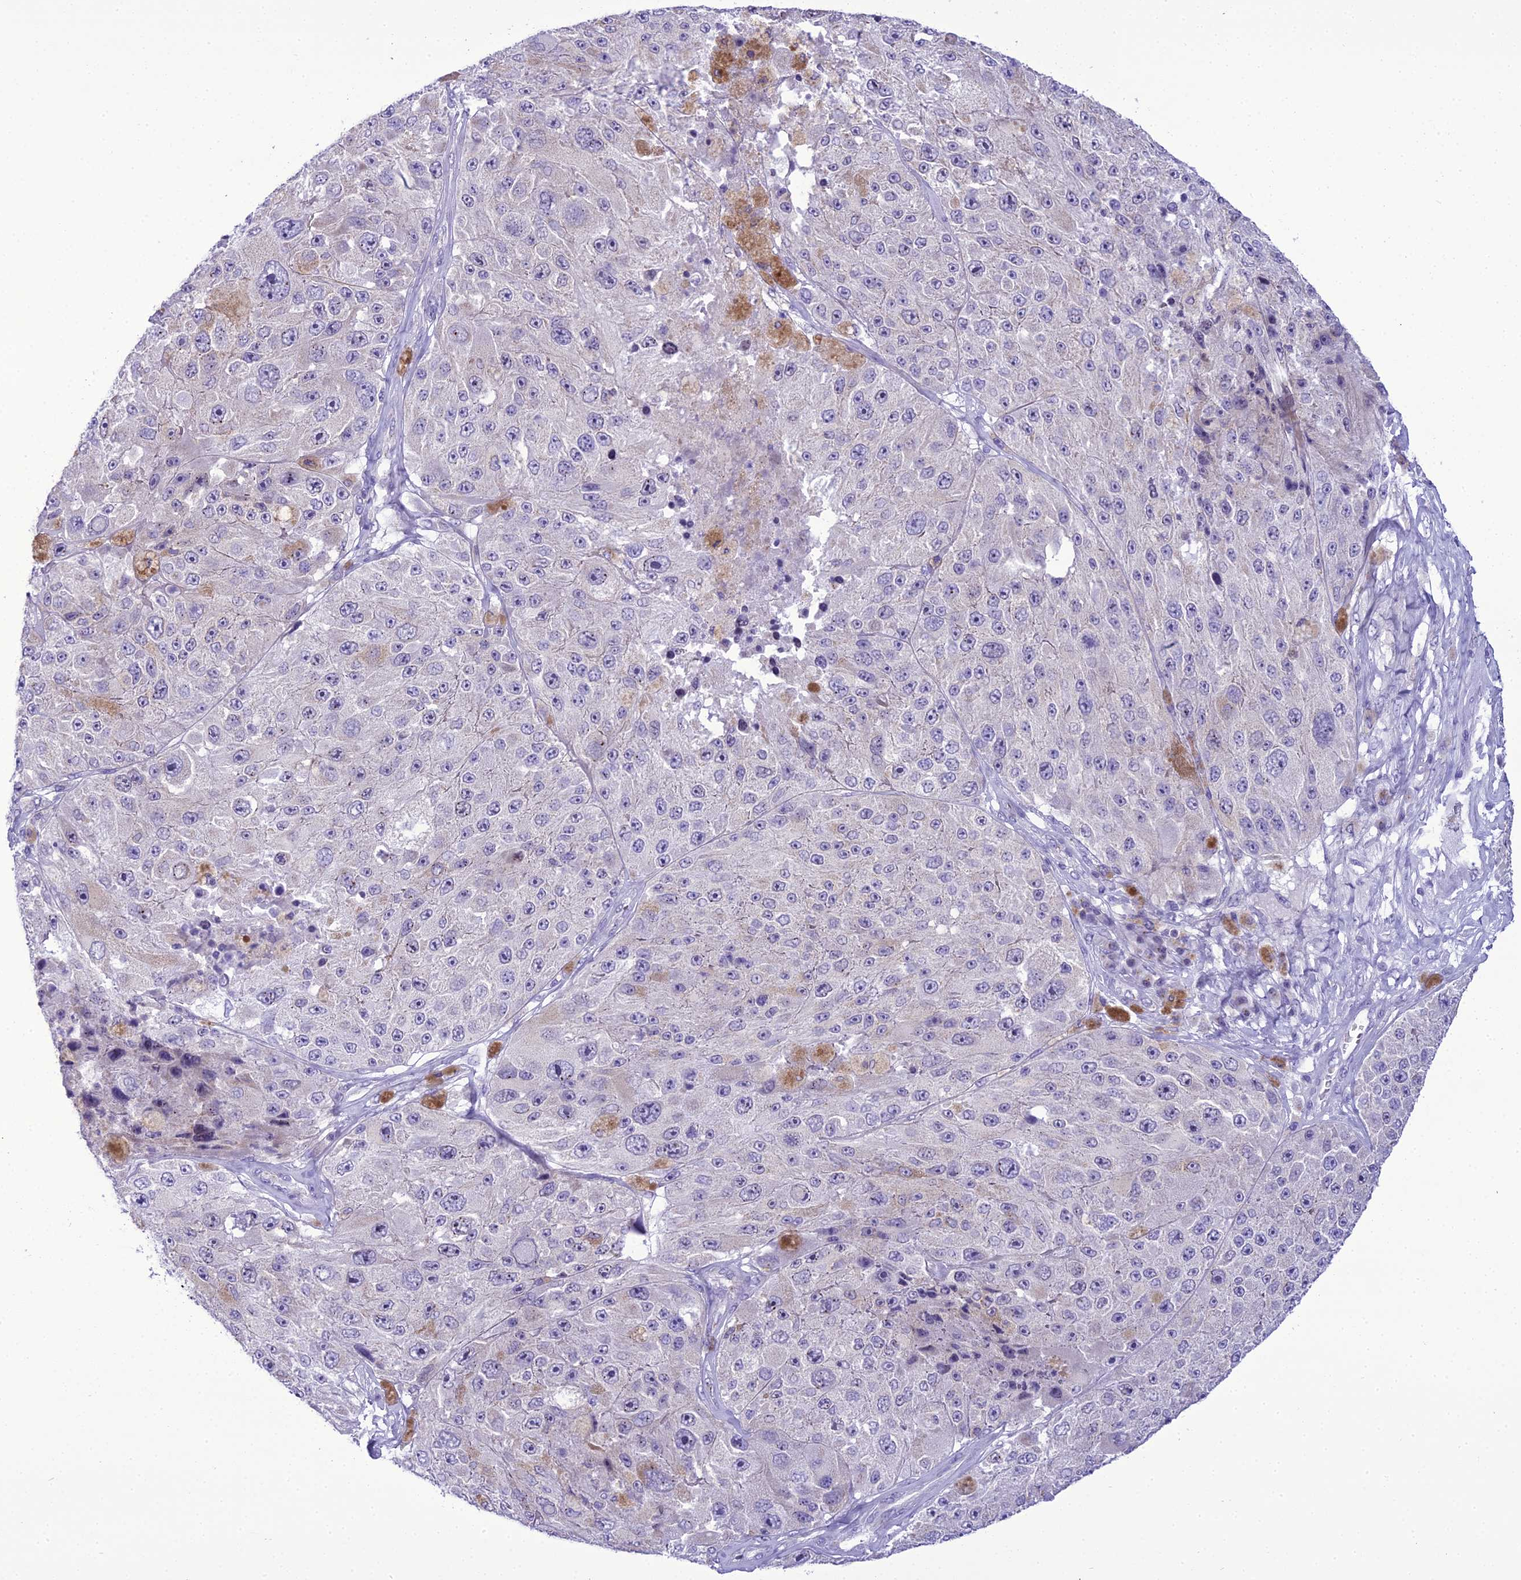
{"staining": {"intensity": "negative", "quantity": "none", "location": "none"}, "tissue": "melanoma", "cell_type": "Tumor cells", "image_type": "cancer", "snomed": [{"axis": "morphology", "description": "Malignant melanoma, Metastatic site"}, {"axis": "topography", "description": "Lymph node"}], "caption": "A histopathology image of human melanoma is negative for staining in tumor cells. (DAB immunohistochemistry (IHC), high magnification).", "gene": "B9D2", "patient": {"sex": "male", "age": 62}}